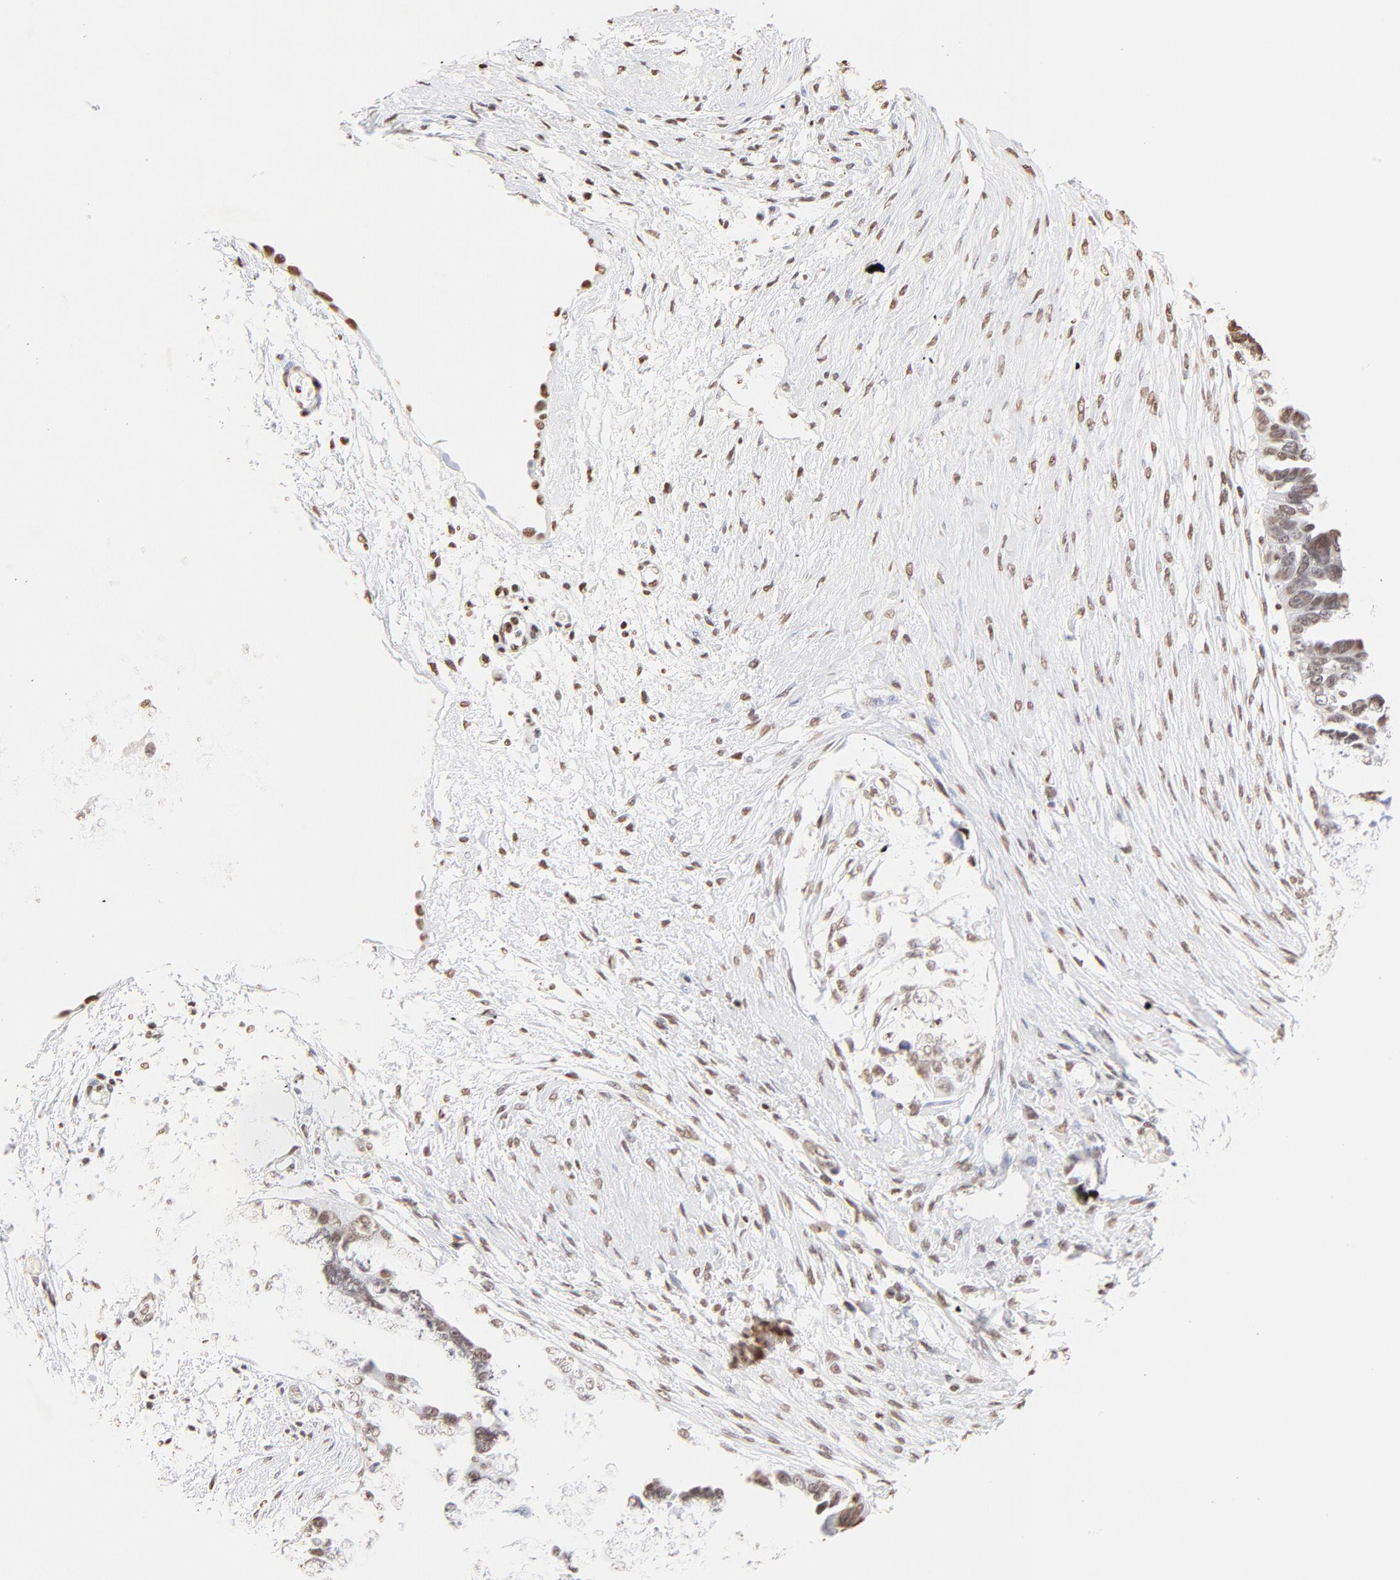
{"staining": {"intensity": "moderate", "quantity": ">75%", "location": "nuclear"}, "tissue": "ovarian cancer", "cell_type": "Tumor cells", "image_type": "cancer", "snomed": [{"axis": "morphology", "description": "Cystadenocarcinoma, serous, NOS"}, {"axis": "topography", "description": "Ovary"}], "caption": "There is medium levels of moderate nuclear staining in tumor cells of ovarian cancer (serous cystadenocarcinoma), as demonstrated by immunohistochemical staining (brown color).", "gene": "ZNF540", "patient": {"sex": "female", "age": 63}}